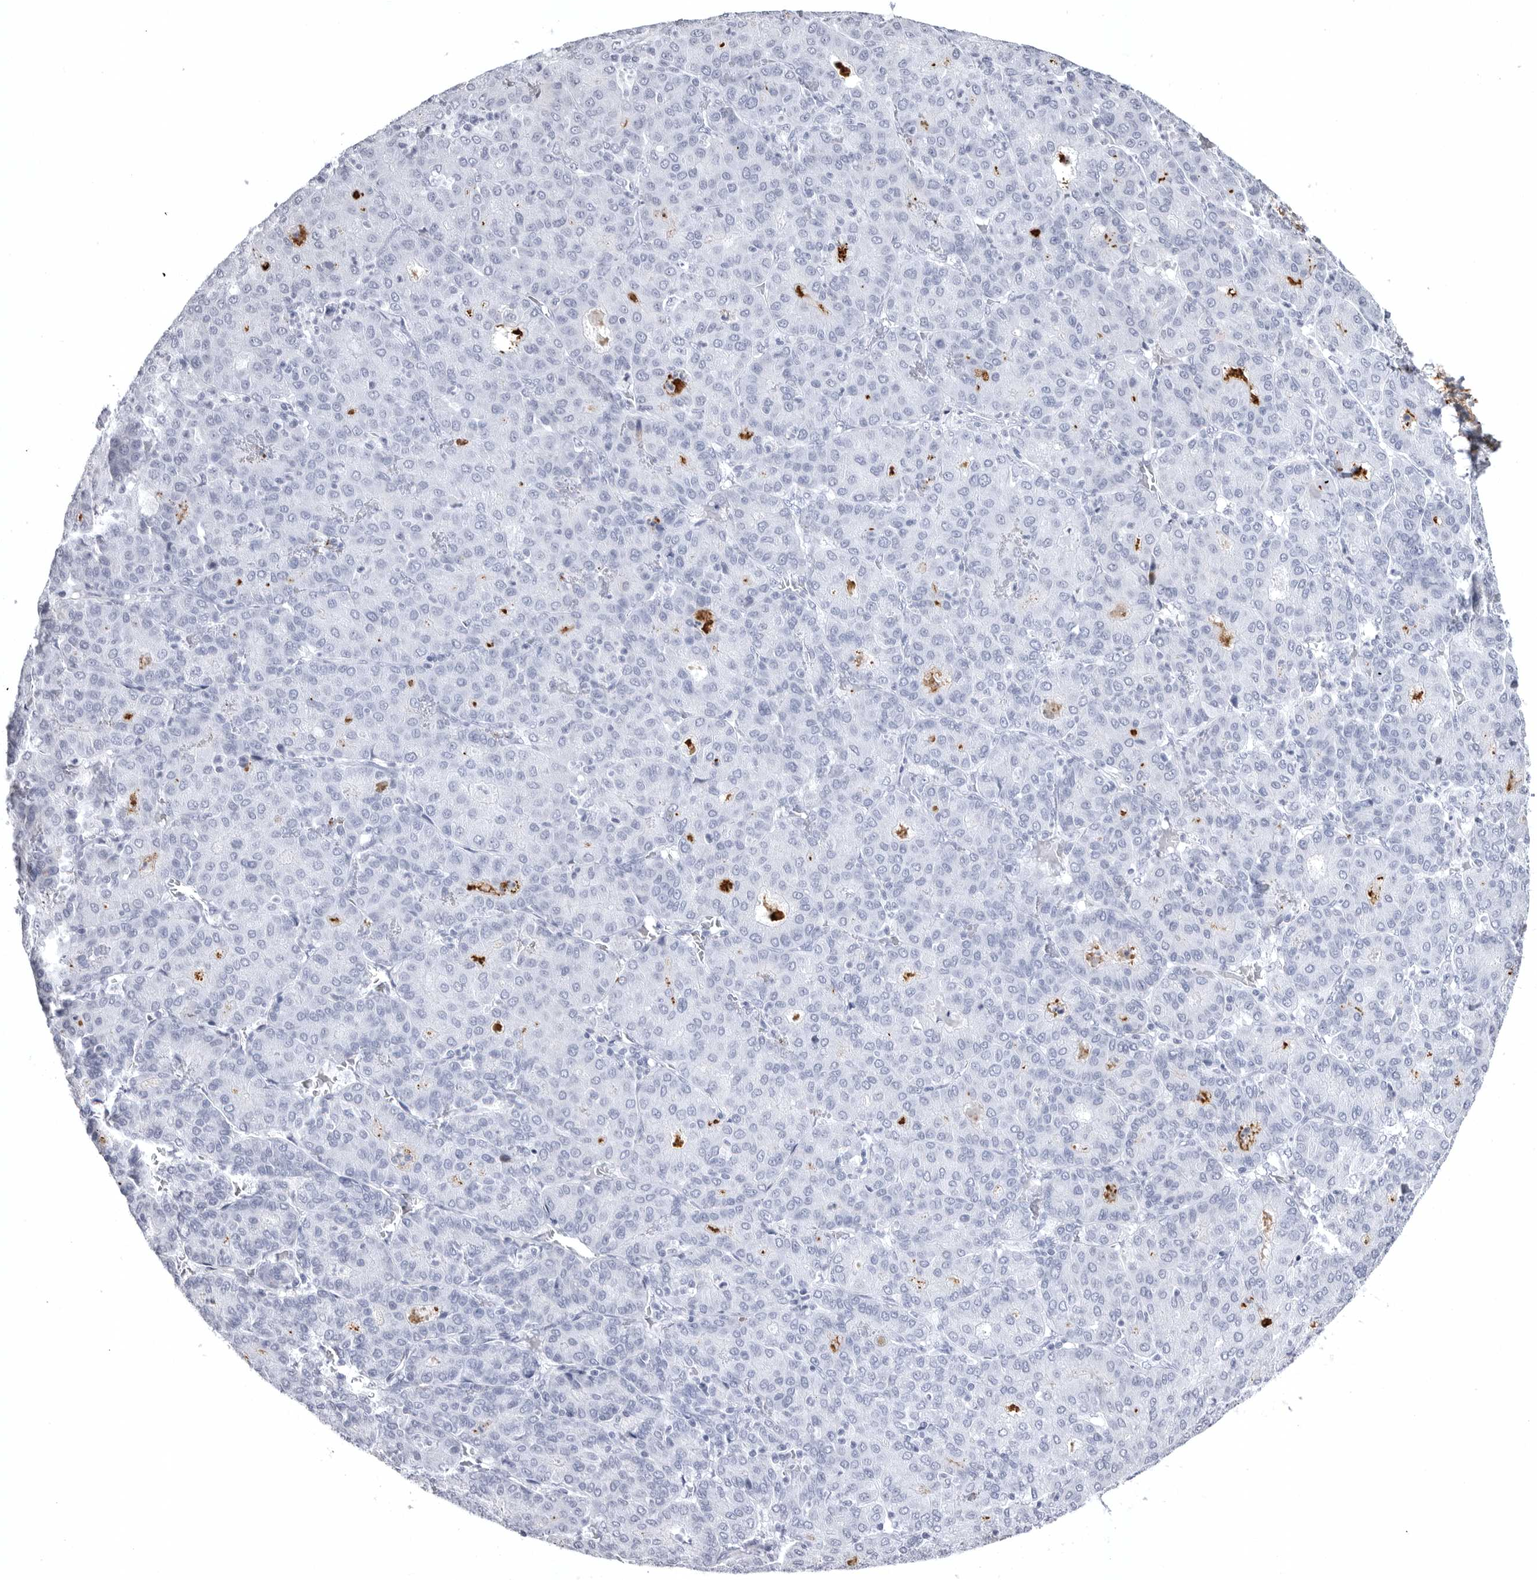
{"staining": {"intensity": "negative", "quantity": "none", "location": "none"}, "tissue": "liver cancer", "cell_type": "Tumor cells", "image_type": "cancer", "snomed": [{"axis": "morphology", "description": "Carcinoma, Hepatocellular, NOS"}, {"axis": "topography", "description": "Liver"}], "caption": "There is no significant expression in tumor cells of liver cancer.", "gene": "COL26A1", "patient": {"sex": "male", "age": 65}}